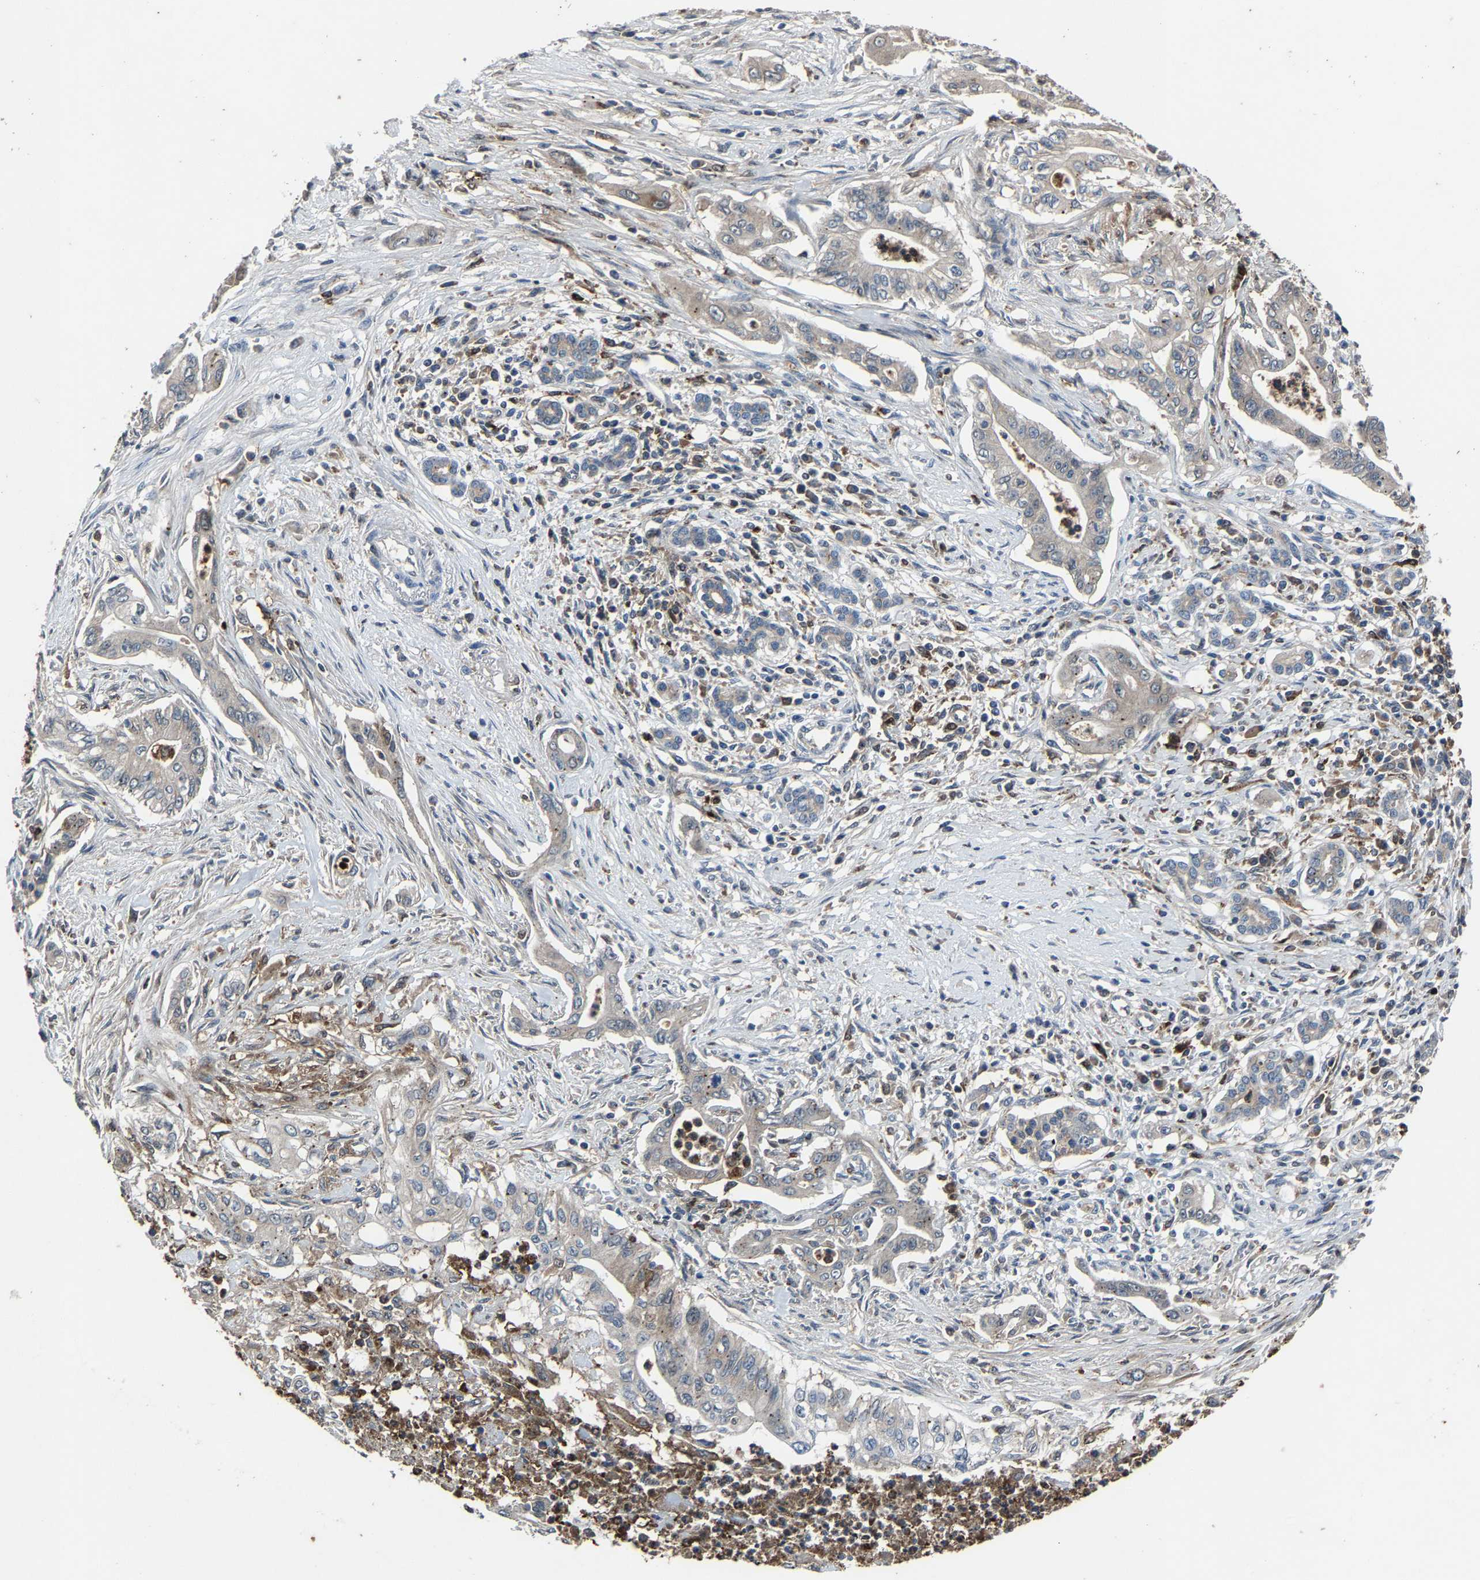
{"staining": {"intensity": "weak", "quantity": "<25%", "location": "cytoplasmic/membranous"}, "tissue": "pancreatic cancer", "cell_type": "Tumor cells", "image_type": "cancer", "snomed": [{"axis": "morphology", "description": "Adenocarcinoma, NOS"}, {"axis": "topography", "description": "Pancreas"}], "caption": "Pancreatic adenocarcinoma was stained to show a protein in brown. There is no significant positivity in tumor cells.", "gene": "PCNX2", "patient": {"sex": "male", "age": 58}}